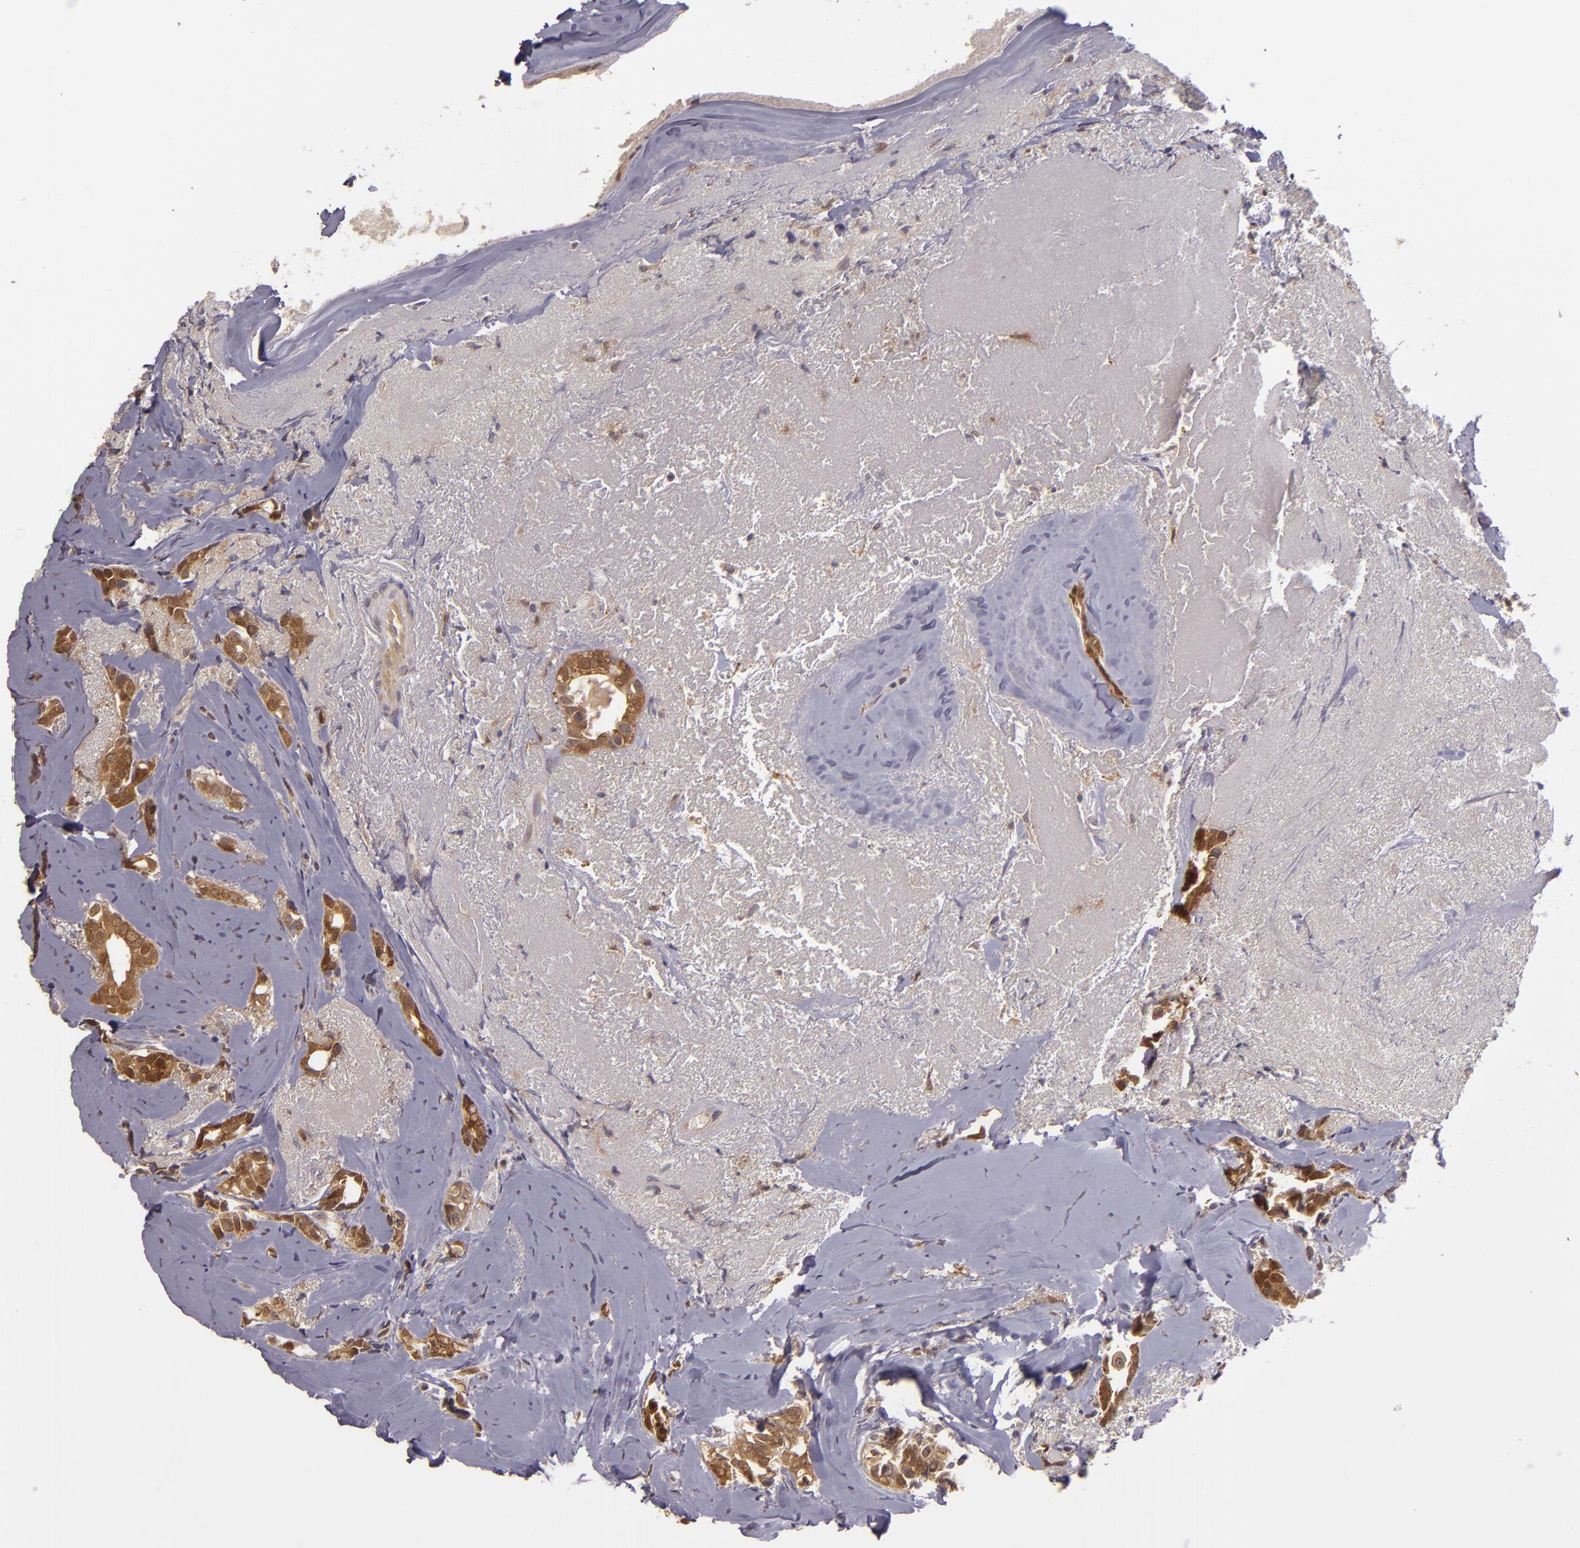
{"staining": {"intensity": "moderate", "quantity": ">75%", "location": "cytoplasmic/membranous"}, "tissue": "breast cancer", "cell_type": "Tumor cells", "image_type": "cancer", "snomed": [{"axis": "morphology", "description": "Duct carcinoma"}, {"axis": "topography", "description": "Breast"}], "caption": "Protein expression analysis of human intraductal carcinoma (breast) reveals moderate cytoplasmic/membranous staining in approximately >75% of tumor cells.", "gene": "FHIT", "patient": {"sex": "female", "age": 54}}